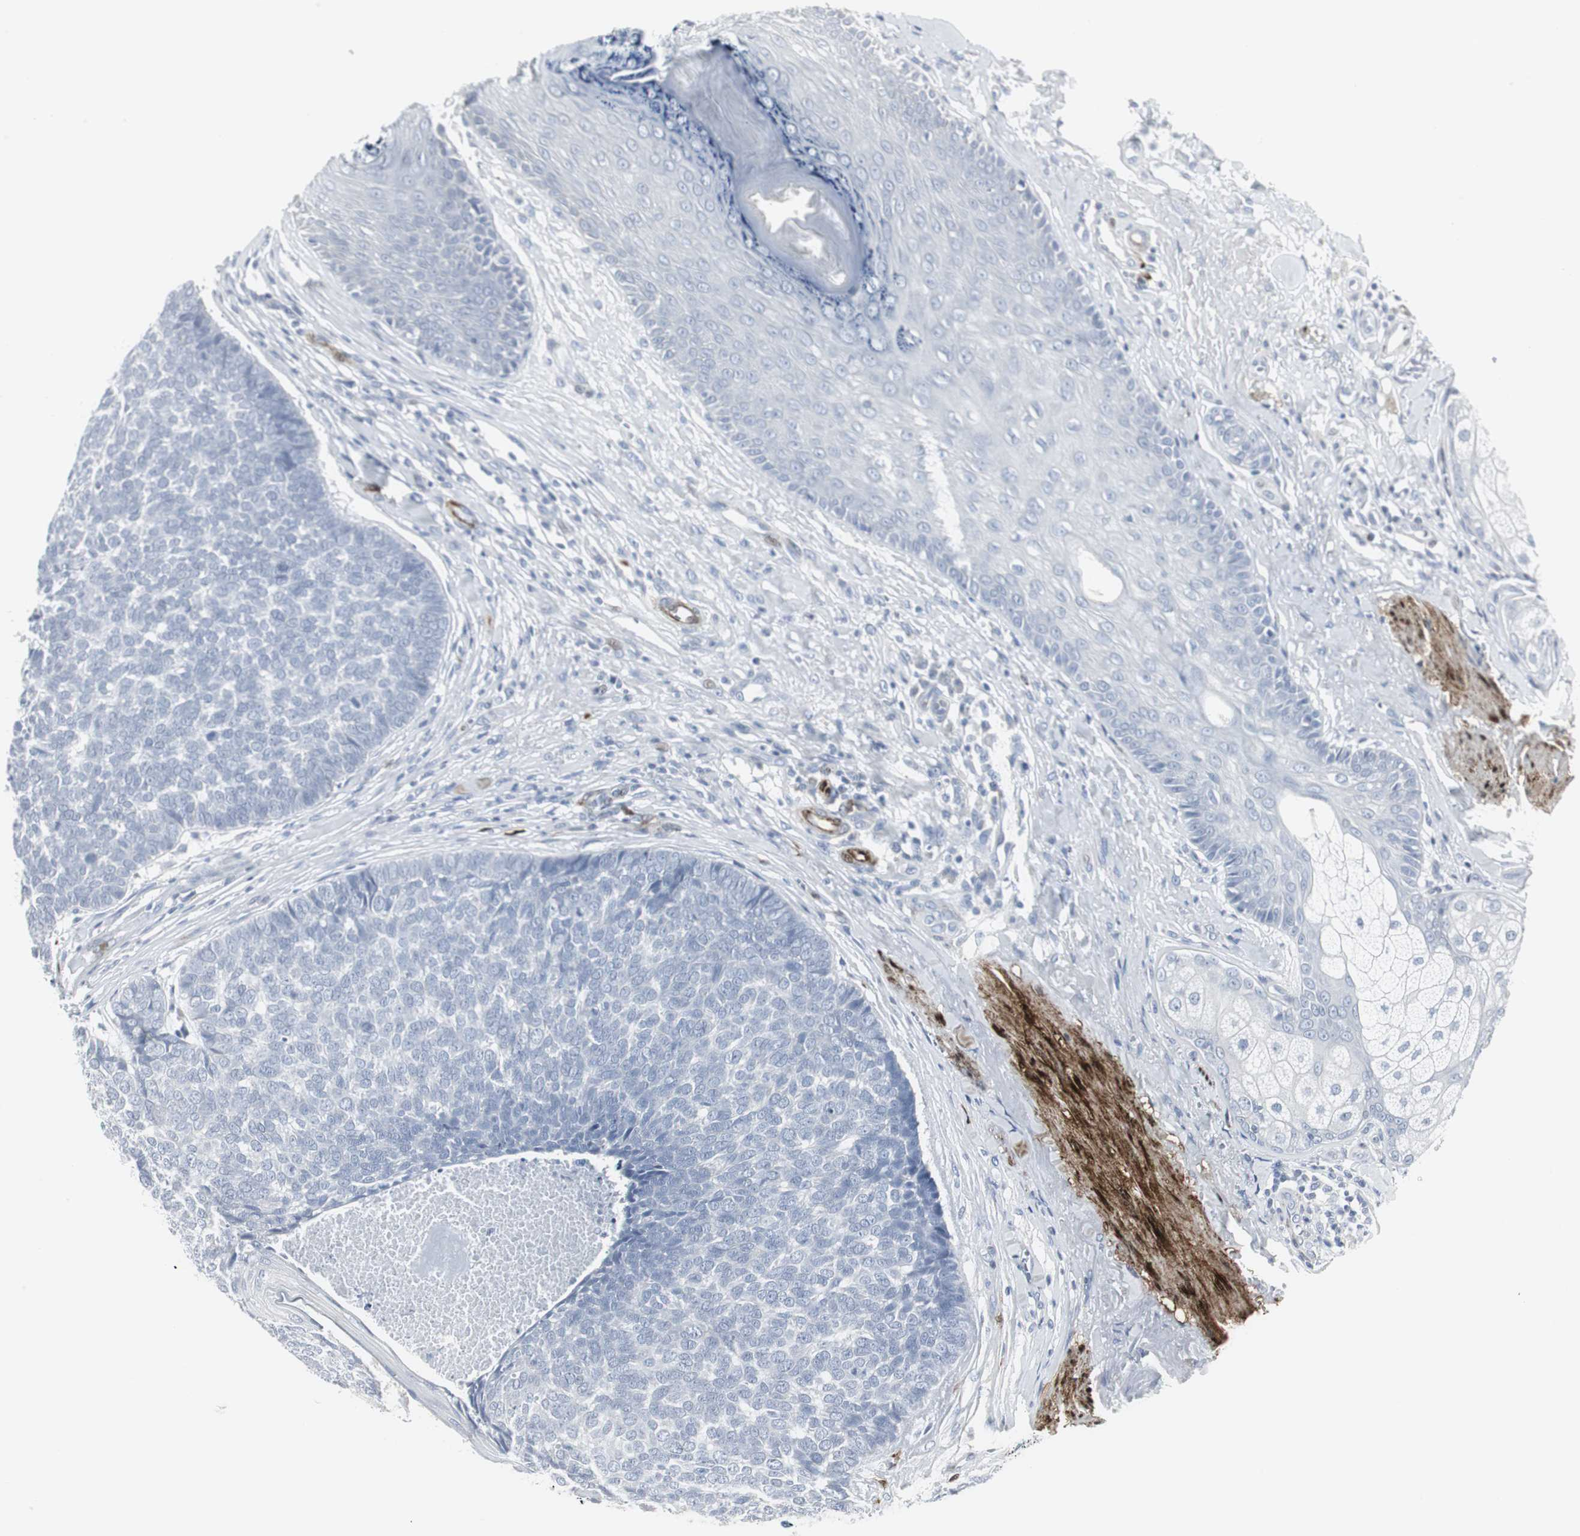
{"staining": {"intensity": "negative", "quantity": "none", "location": "none"}, "tissue": "skin cancer", "cell_type": "Tumor cells", "image_type": "cancer", "snomed": [{"axis": "morphology", "description": "Basal cell carcinoma"}, {"axis": "topography", "description": "Skin"}], "caption": "High magnification brightfield microscopy of skin cancer (basal cell carcinoma) stained with DAB (3,3'-diaminobenzidine) (brown) and counterstained with hematoxylin (blue): tumor cells show no significant positivity.", "gene": "PPP1R14A", "patient": {"sex": "male", "age": 84}}